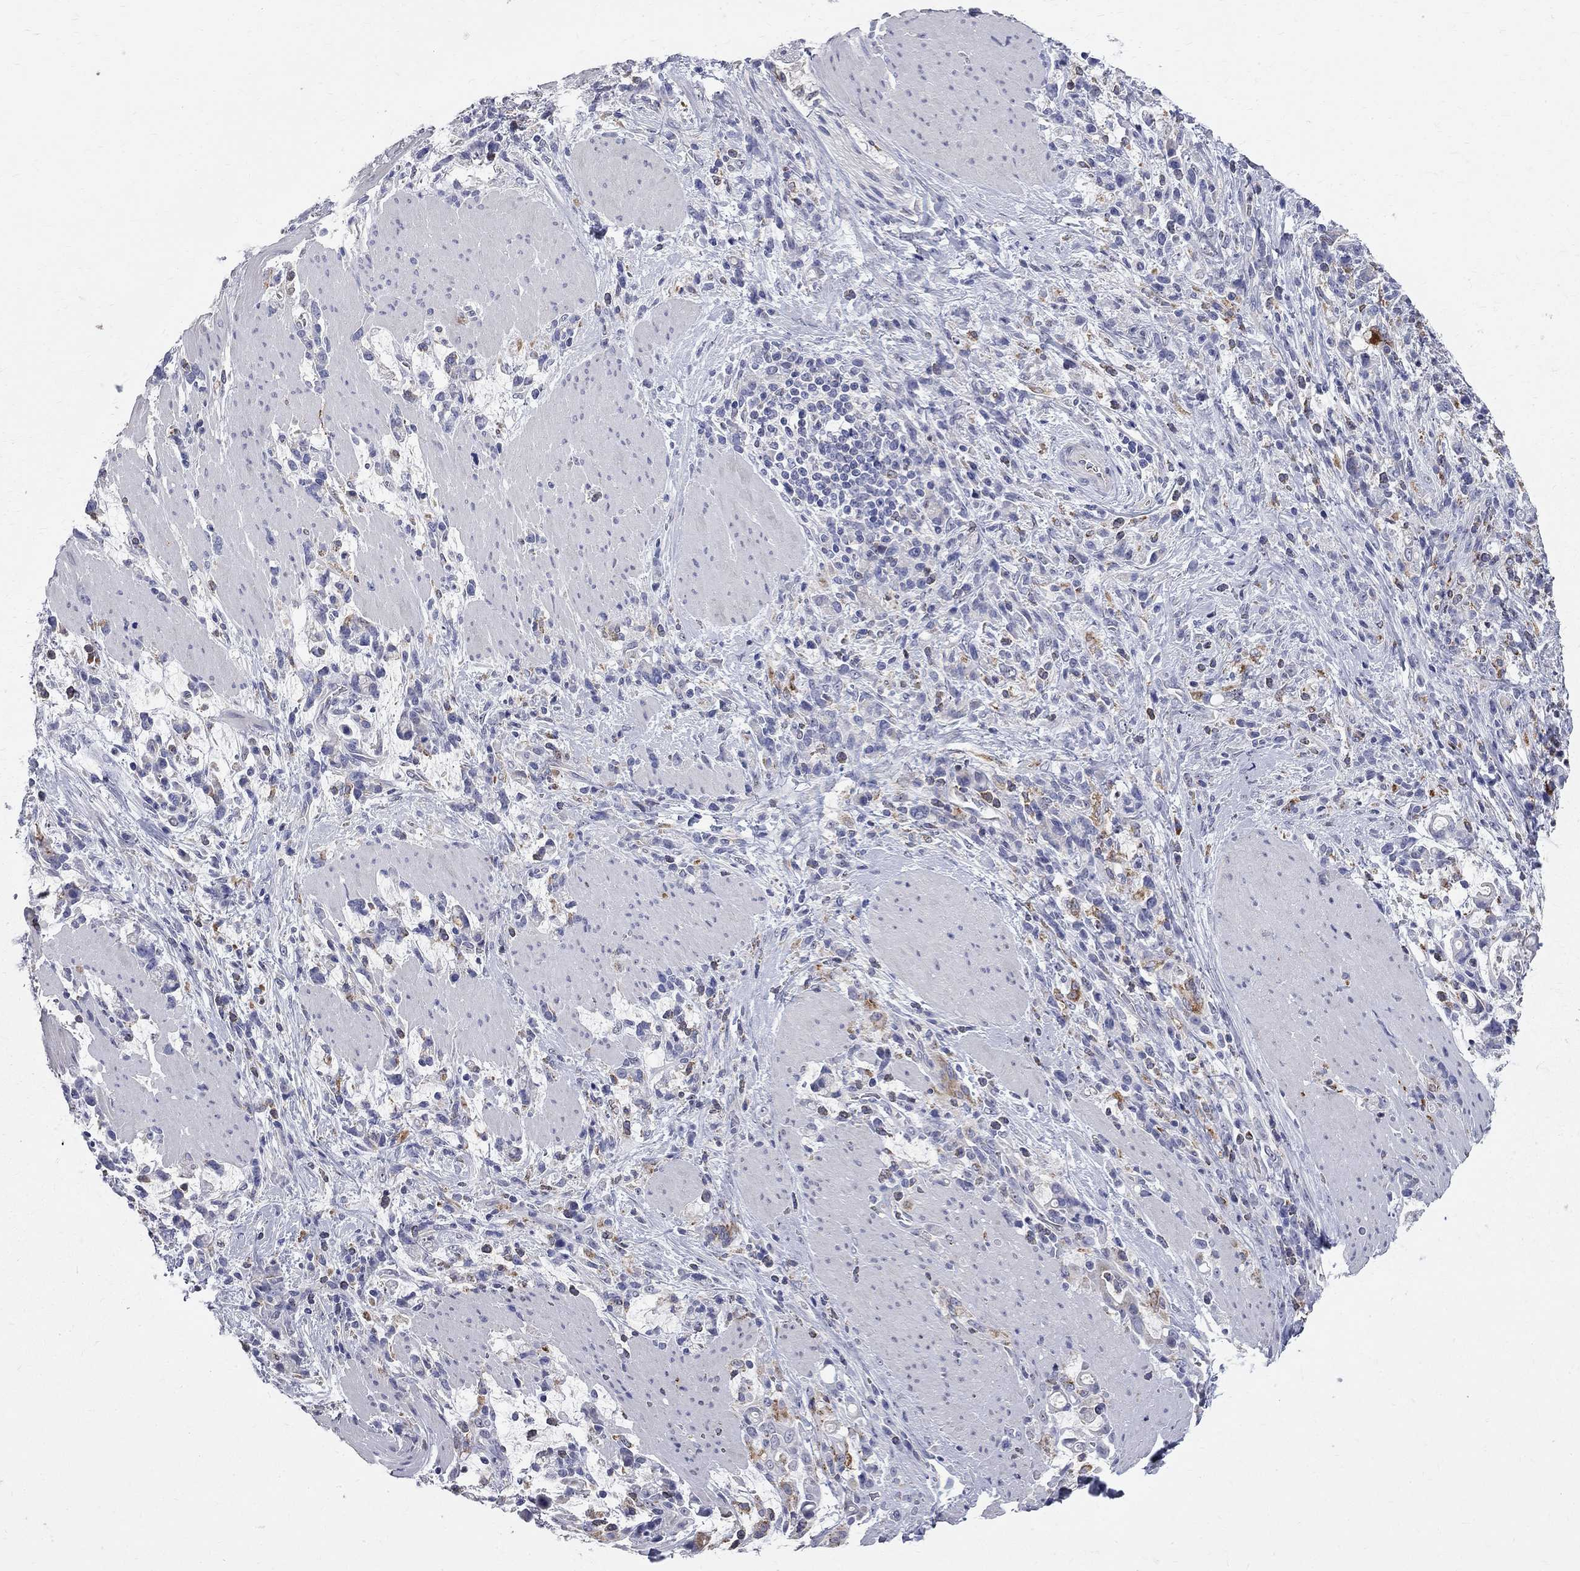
{"staining": {"intensity": "negative", "quantity": "none", "location": "none"}, "tissue": "stomach cancer", "cell_type": "Tumor cells", "image_type": "cancer", "snomed": [{"axis": "morphology", "description": "Adenocarcinoma, NOS"}, {"axis": "topography", "description": "Stomach"}], "caption": "A micrograph of adenocarcinoma (stomach) stained for a protein exhibits no brown staining in tumor cells.", "gene": "ACSL1", "patient": {"sex": "female", "age": 57}}